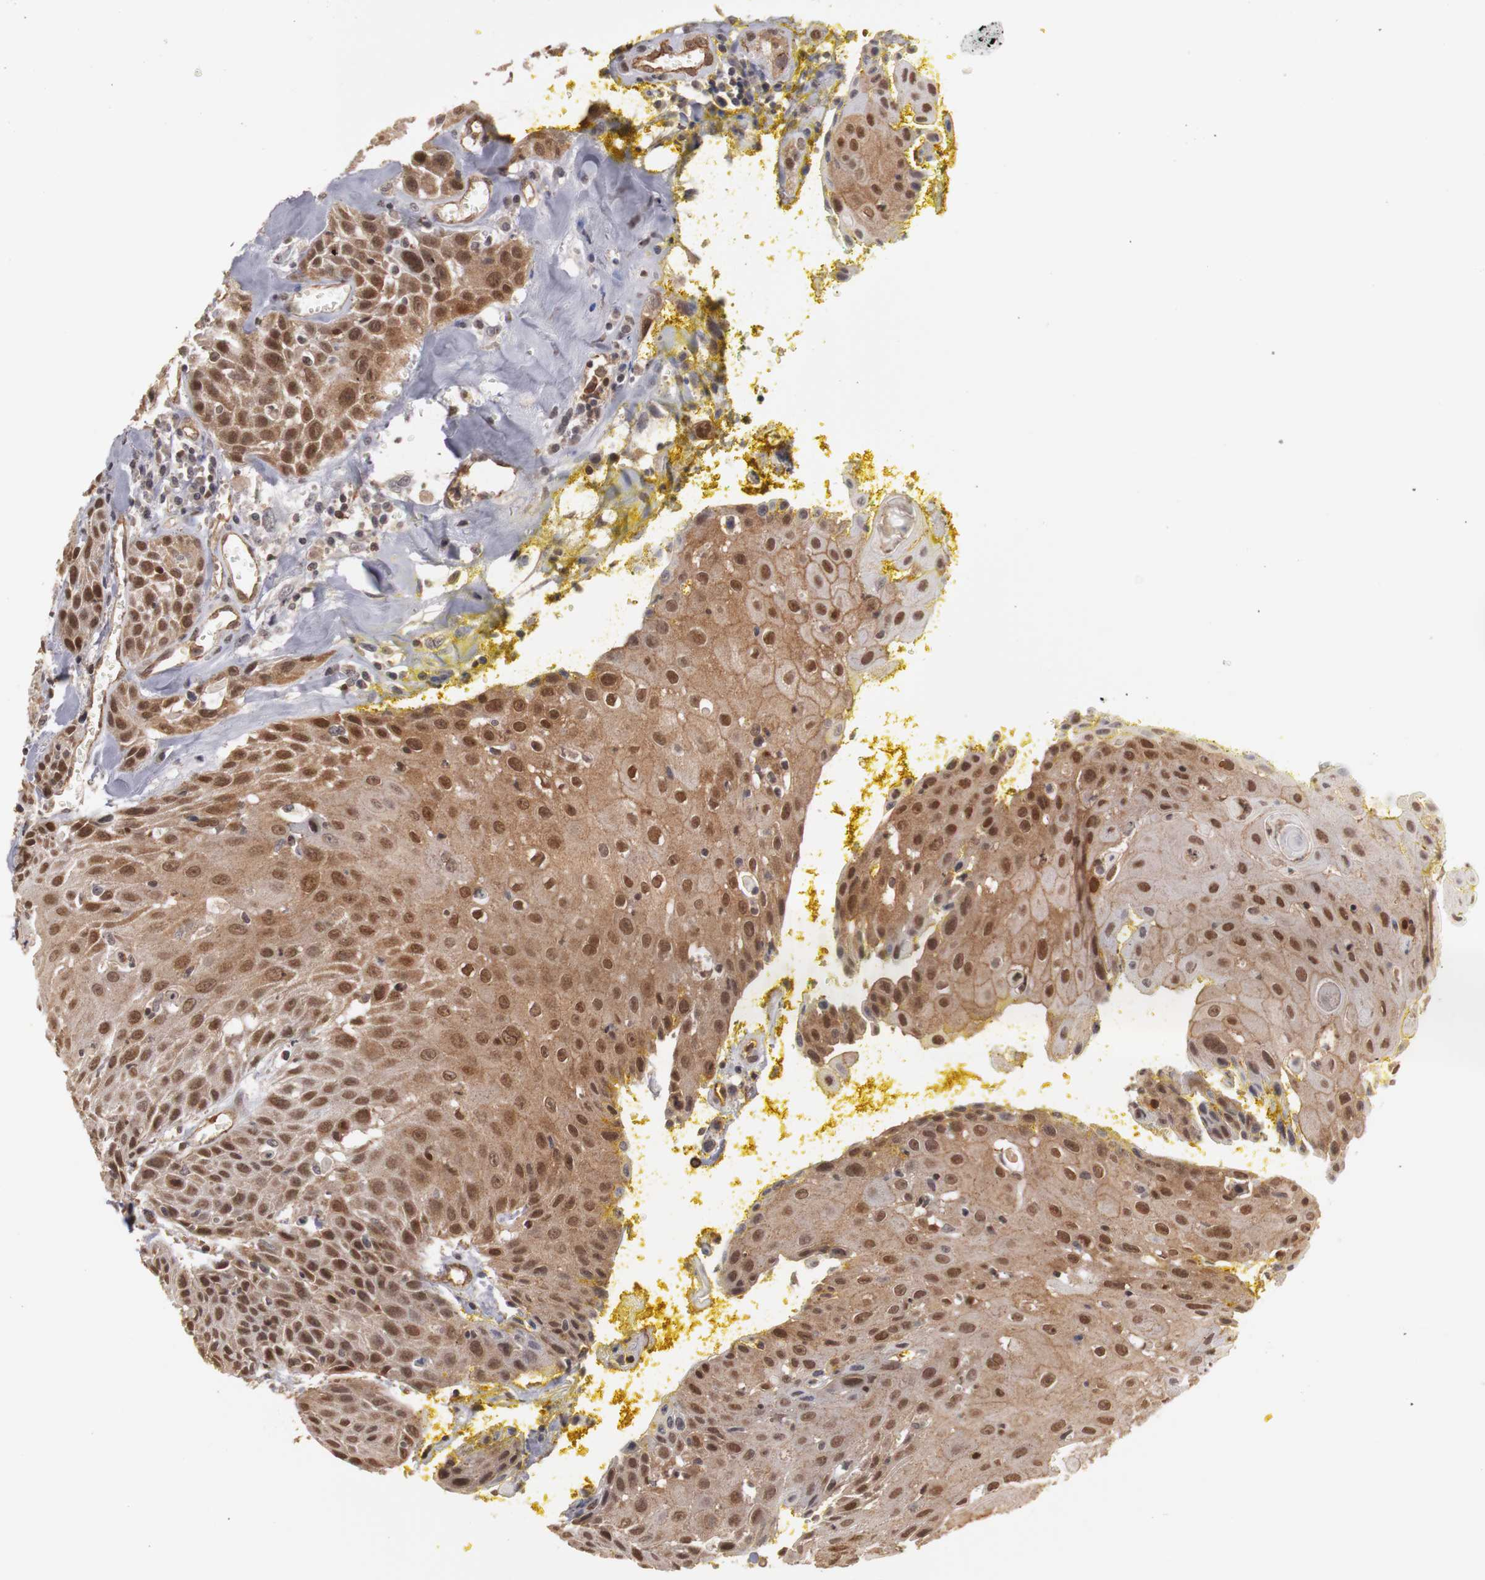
{"staining": {"intensity": "moderate", "quantity": ">75%", "location": "cytoplasmic/membranous,nuclear"}, "tissue": "head and neck cancer", "cell_type": "Tumor cells", "image_type": "cancer", "snomed": [{"axis": "morphology", "description": "Squamous cell carcinoma, NOS"}, {"axis": "topography", "description": "Oral tissue"}, {"axis": "topography", "description": "Head-Neck"}], "caption": "An immunohistochemistry micrograph of neoplastic tissue is shown. Protein staining in brown shows moderate cytoplasmic/membranous and nuclear positivity in head and neck cancer (squamous cell carcinoma) within tumor cells.", "gene": "PLEKHA1", "patient": {"sex": "female", "age": 82}}